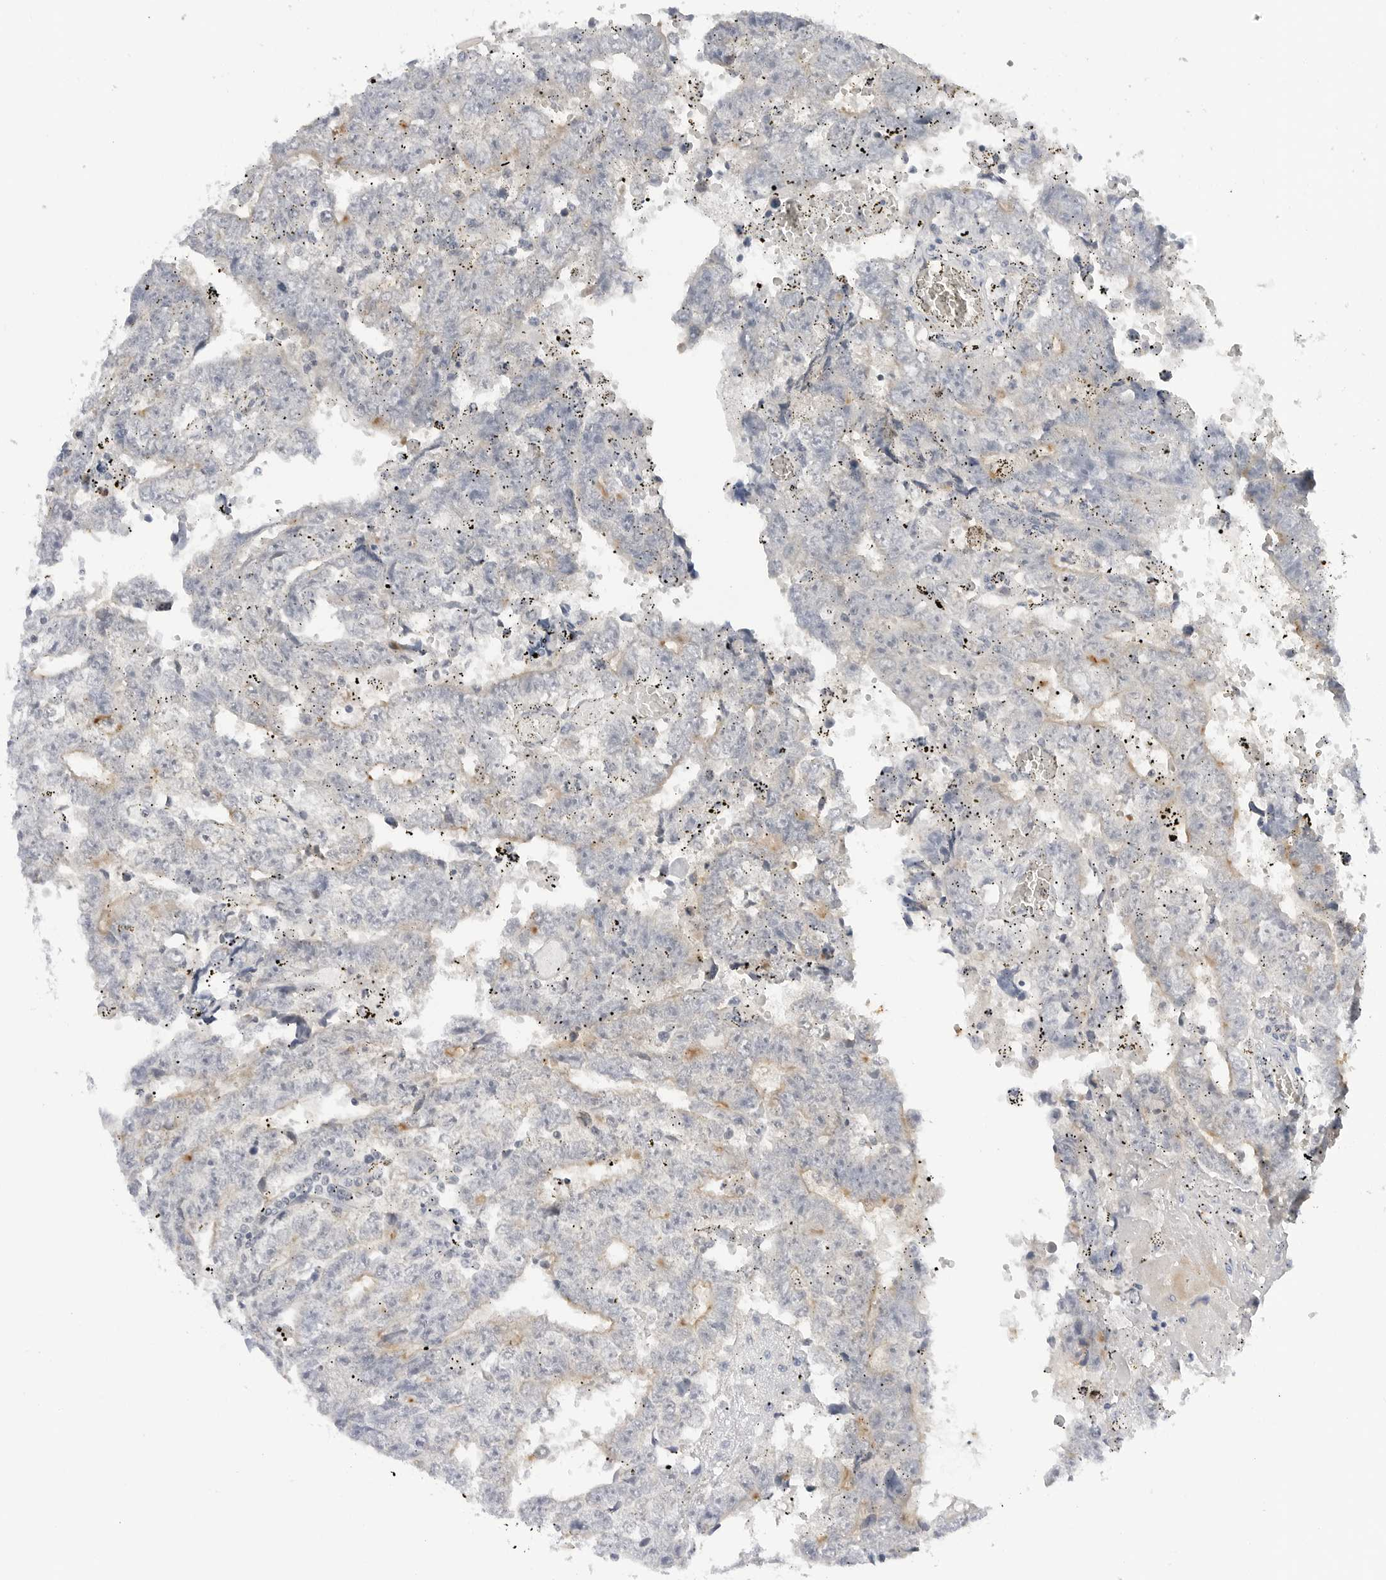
{"staining": {"intensity": "weak", "quantity": "<25%", "location": "cytoplasmic/membranous"}, "tissue": "testis cancer", "cell_type": "Tumor cells", "image_type": "cancer", "snomed": [{"axis": "morphology", "description": "Carcinoma, Embryonal, NOS"}, {"axis": "topography", "description": "Testis"}], "caption": "IHC photomicrograph of neoplastic tissue: human embryonal carcinoma (testis) stained with DAB exhibits no significant protein expression in tumor cells.", "gene": "STXBP3", "patient": {"sex": "male", "age": 25}}